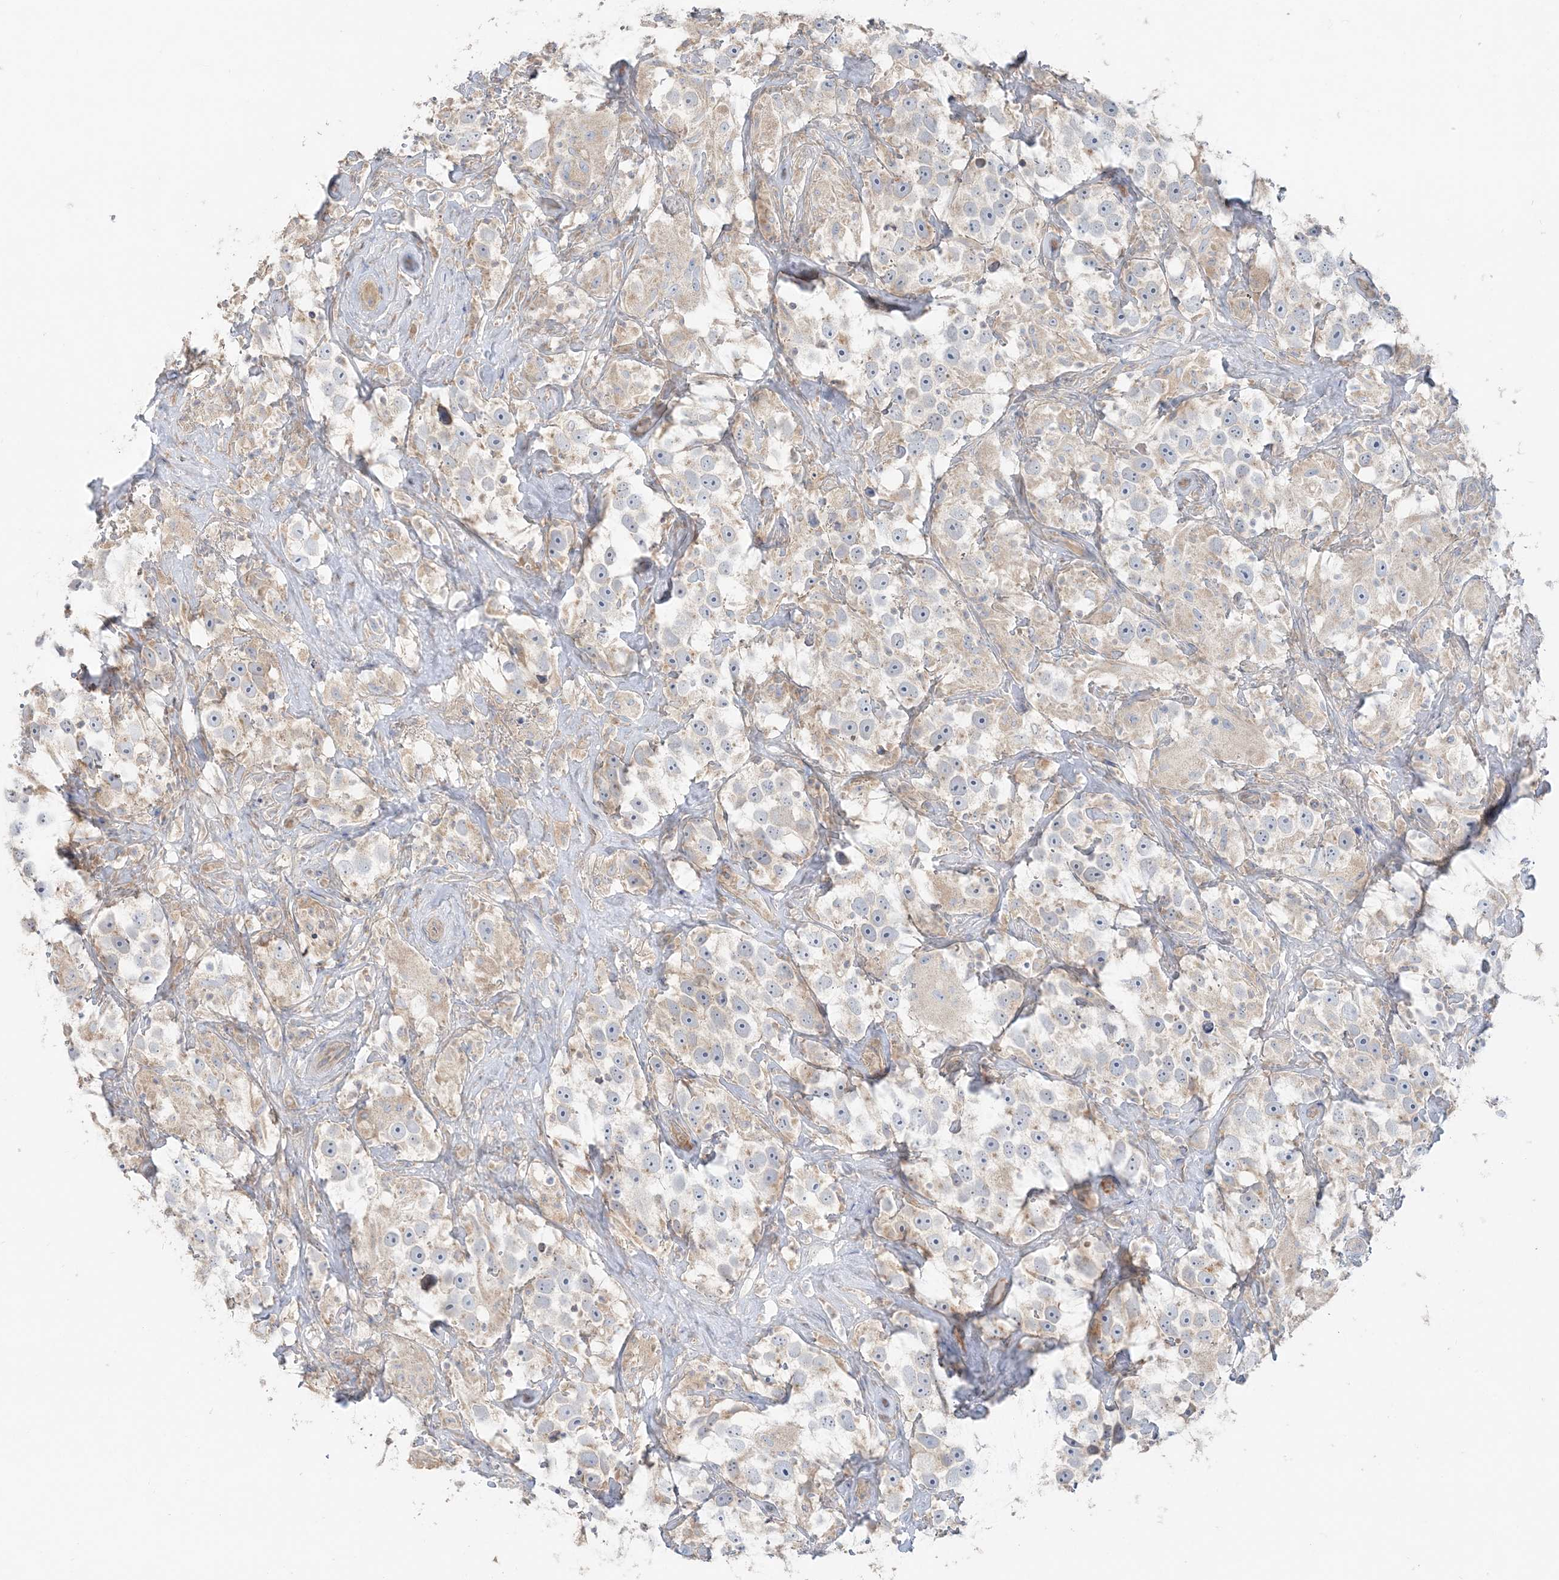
{"staining": {"intensity": "weak", "quantity": "<25%", "location": "cytoplasmic/membranous"}, "tissue": "testis cancer", "cell_type": "Tumor cells", "image_type": "cancer", "snomed": [{"axis": "morphology", "description": "Seminoma, NOS"}, {"axis": "topography", "description": "Testis"}], "caption": "The image displays no significant staining in tumor cells of testis cancer (seminoma).", "gene": "TBC1D5", "patient": {"sex": "male", "age": 49}}